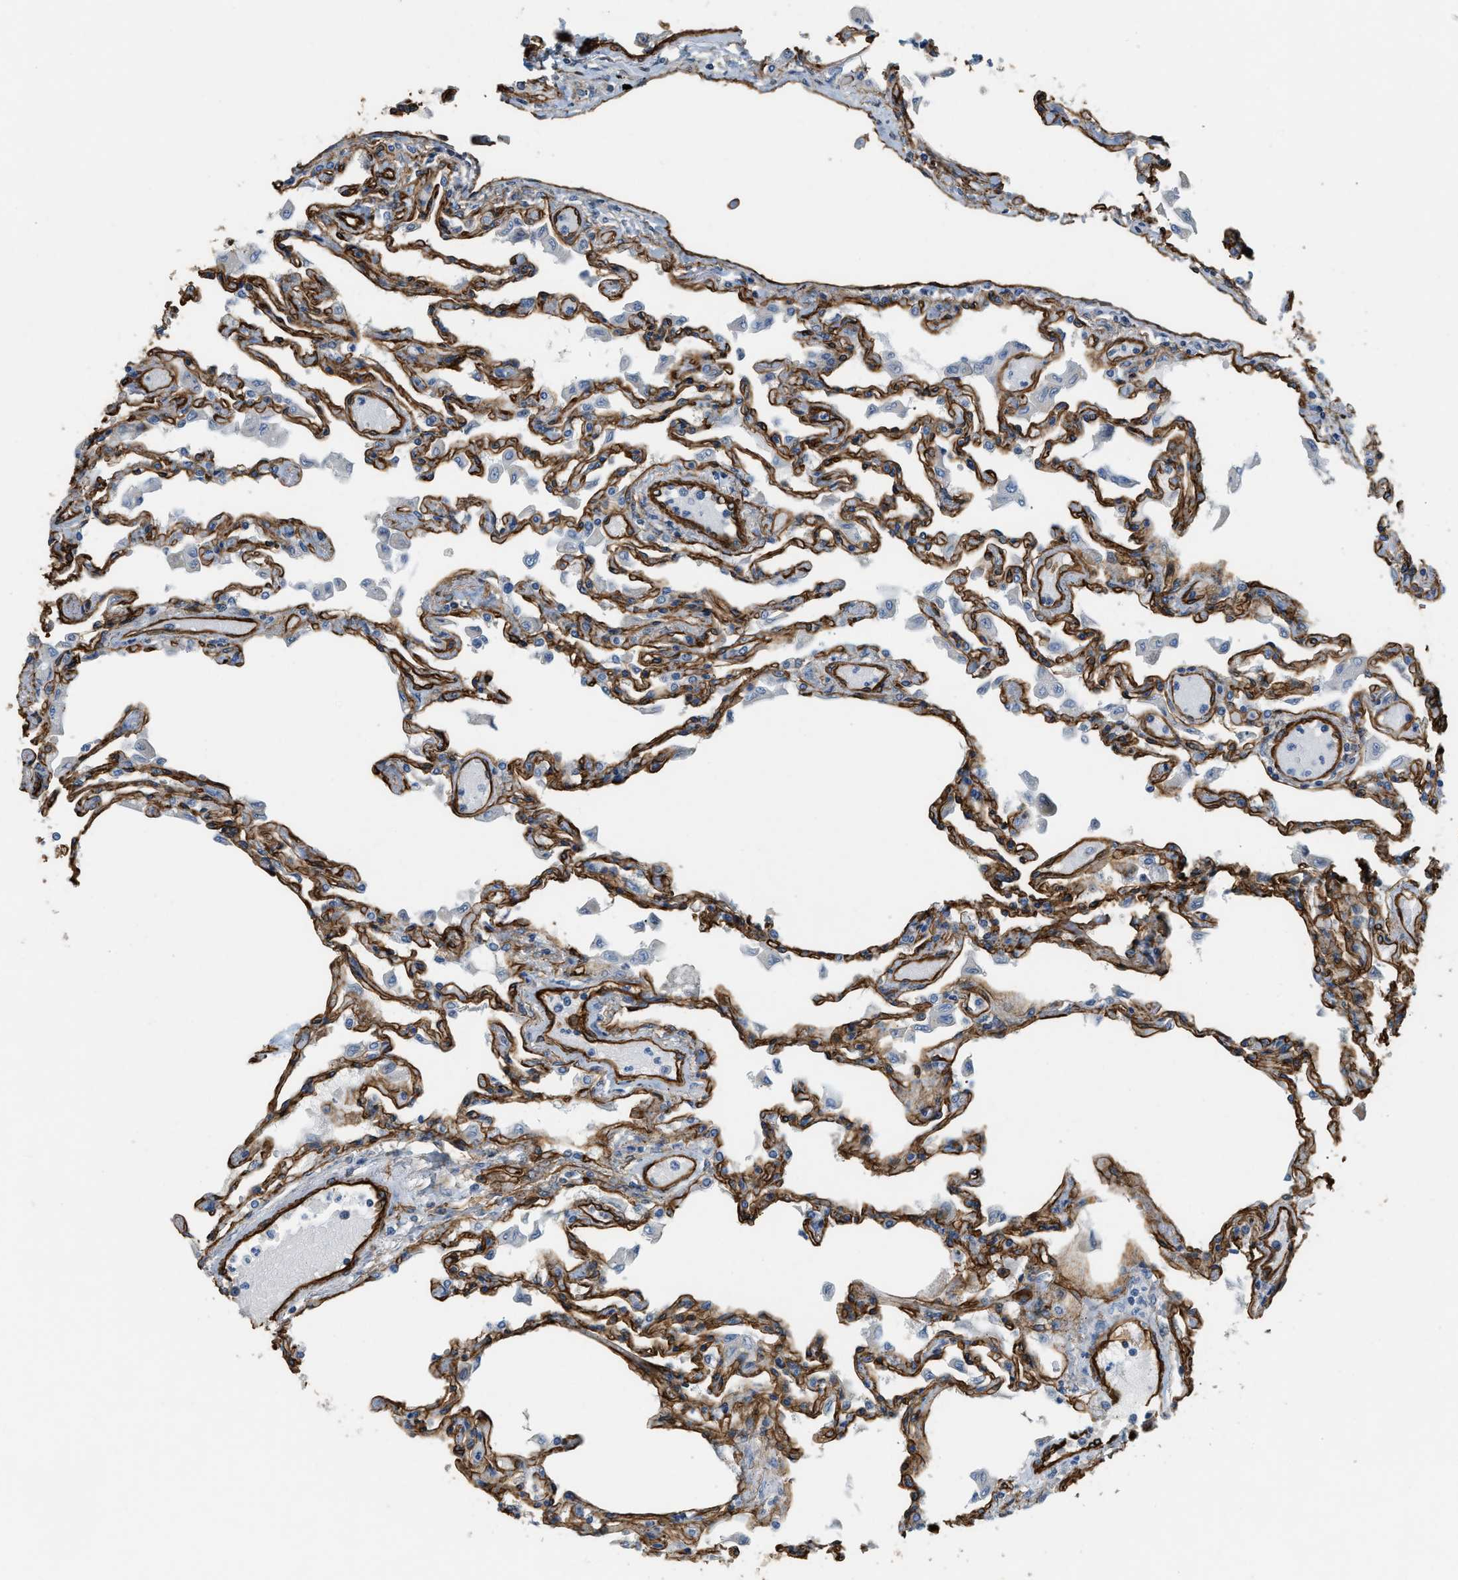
{"staining": {"intensity": "strong", "quantity": "25%-75%", "location": "cytoplasmic/membranous"}, "tissue": "lung", "cell_type": "Alveolar cells", "image_type": "normal", "snomed": [{"axis": "morphology", "description": "Normal tissue, NOS"}, {"axis": "topography", "description": "Bronchus"}, {"axis": "topography", "description": "Lung"}], "caption": "Lung stained with IHC reveals strong cytoplasmic/membranous positivity in about 25%-75% of alveolar cells. (Brightfield microscopy of DAB IHC at high magnification).", "gene": "TMEM43", "patient": {"sex": "female", "age": 49}}